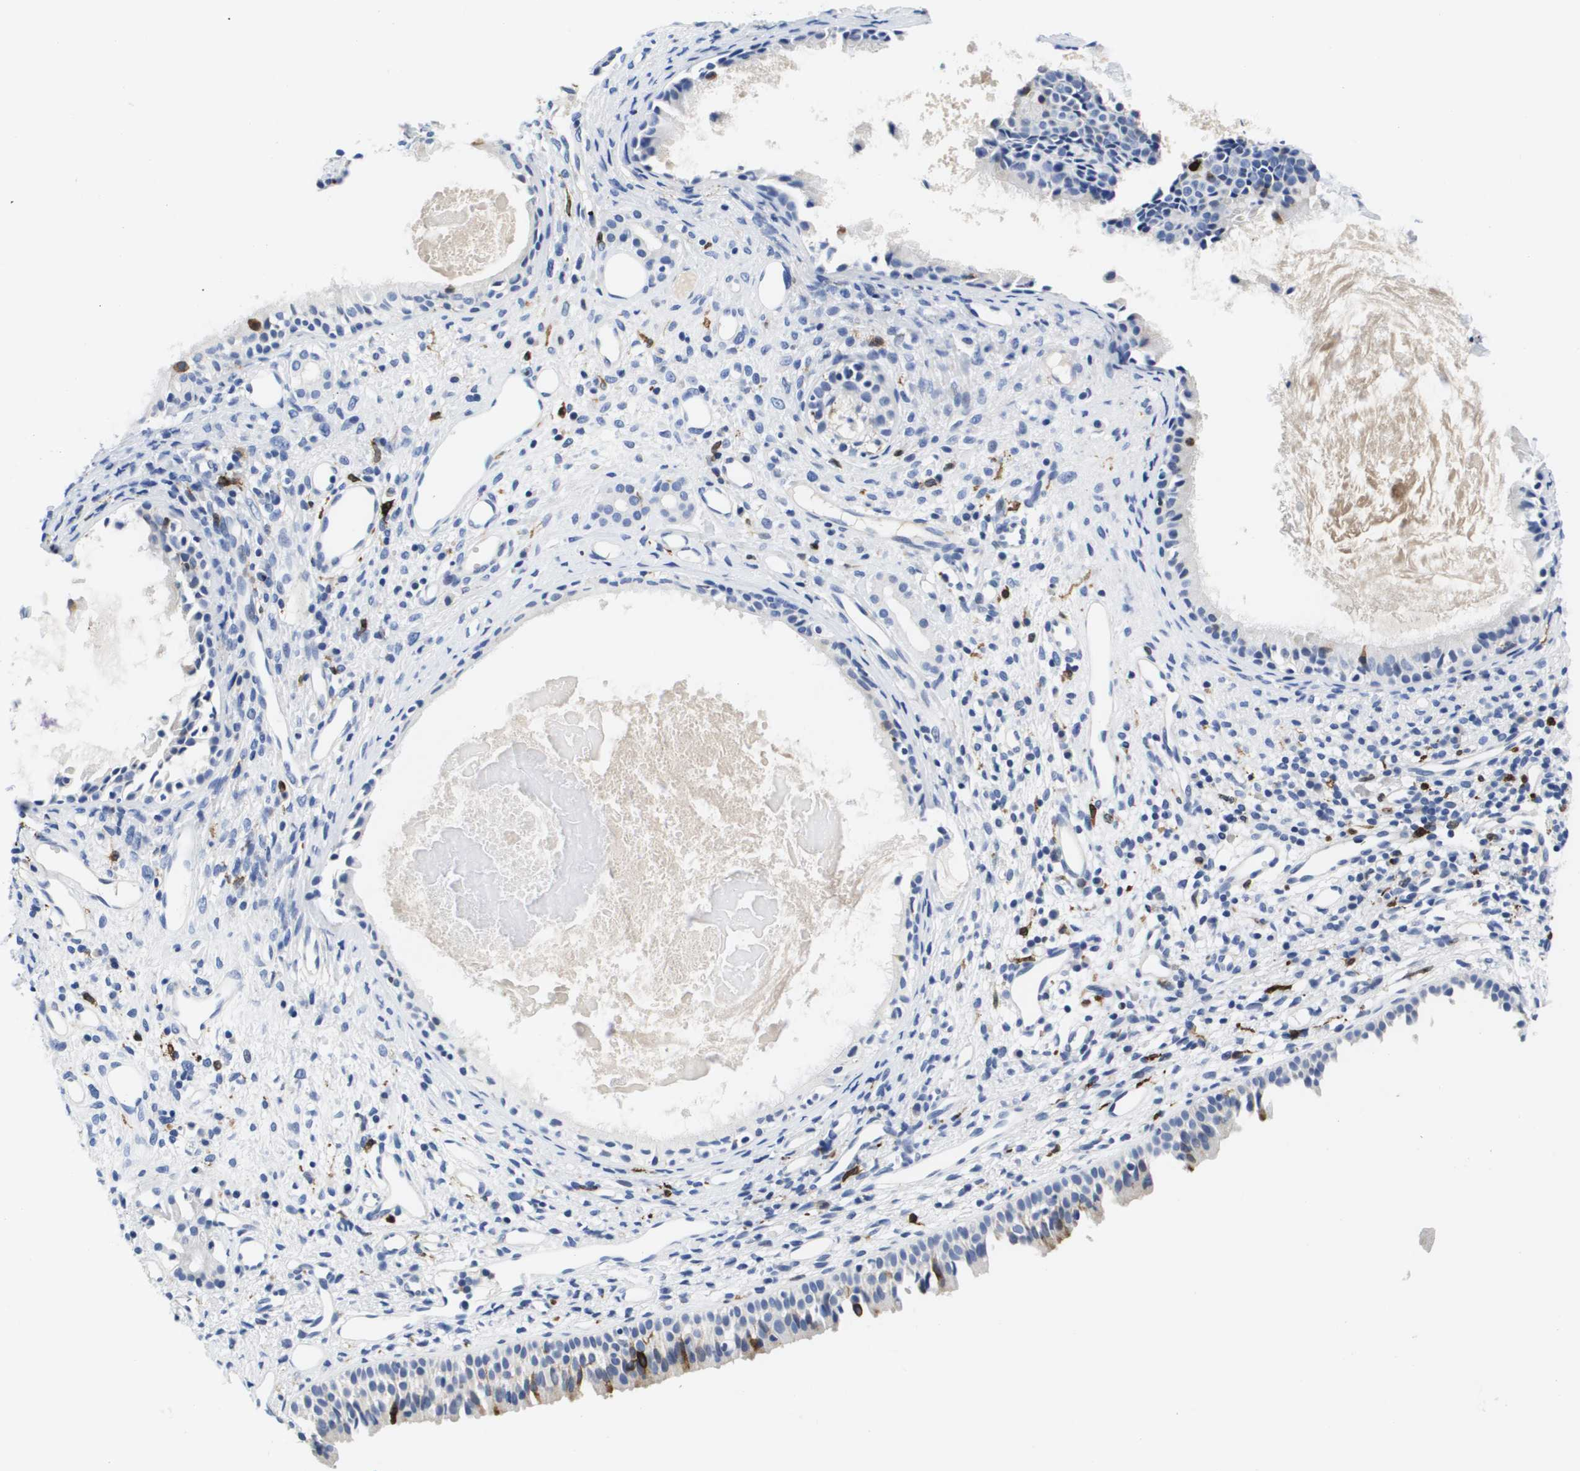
{"staining": {"intensity": "negative", "quantity": "none", "location": "none"}, "tissue": "nasopharynx", "cell_type": "Respiratory epithelial cells", "image_type": "normal", "snomed": [{"axis": "morphology", "description": "Normal tissue, NOS"}, {"axis": "topography", "description": "Nasopharynx"}], "caption": "The image demonstrates no significant expression in respiratory epithelial cells of nasopharynx. (Immunohistochemistry (ihc), brightfield microscopy, high magnification).", "gene": "HMOX1", "patient": {"sex": "male", "age": 22}}